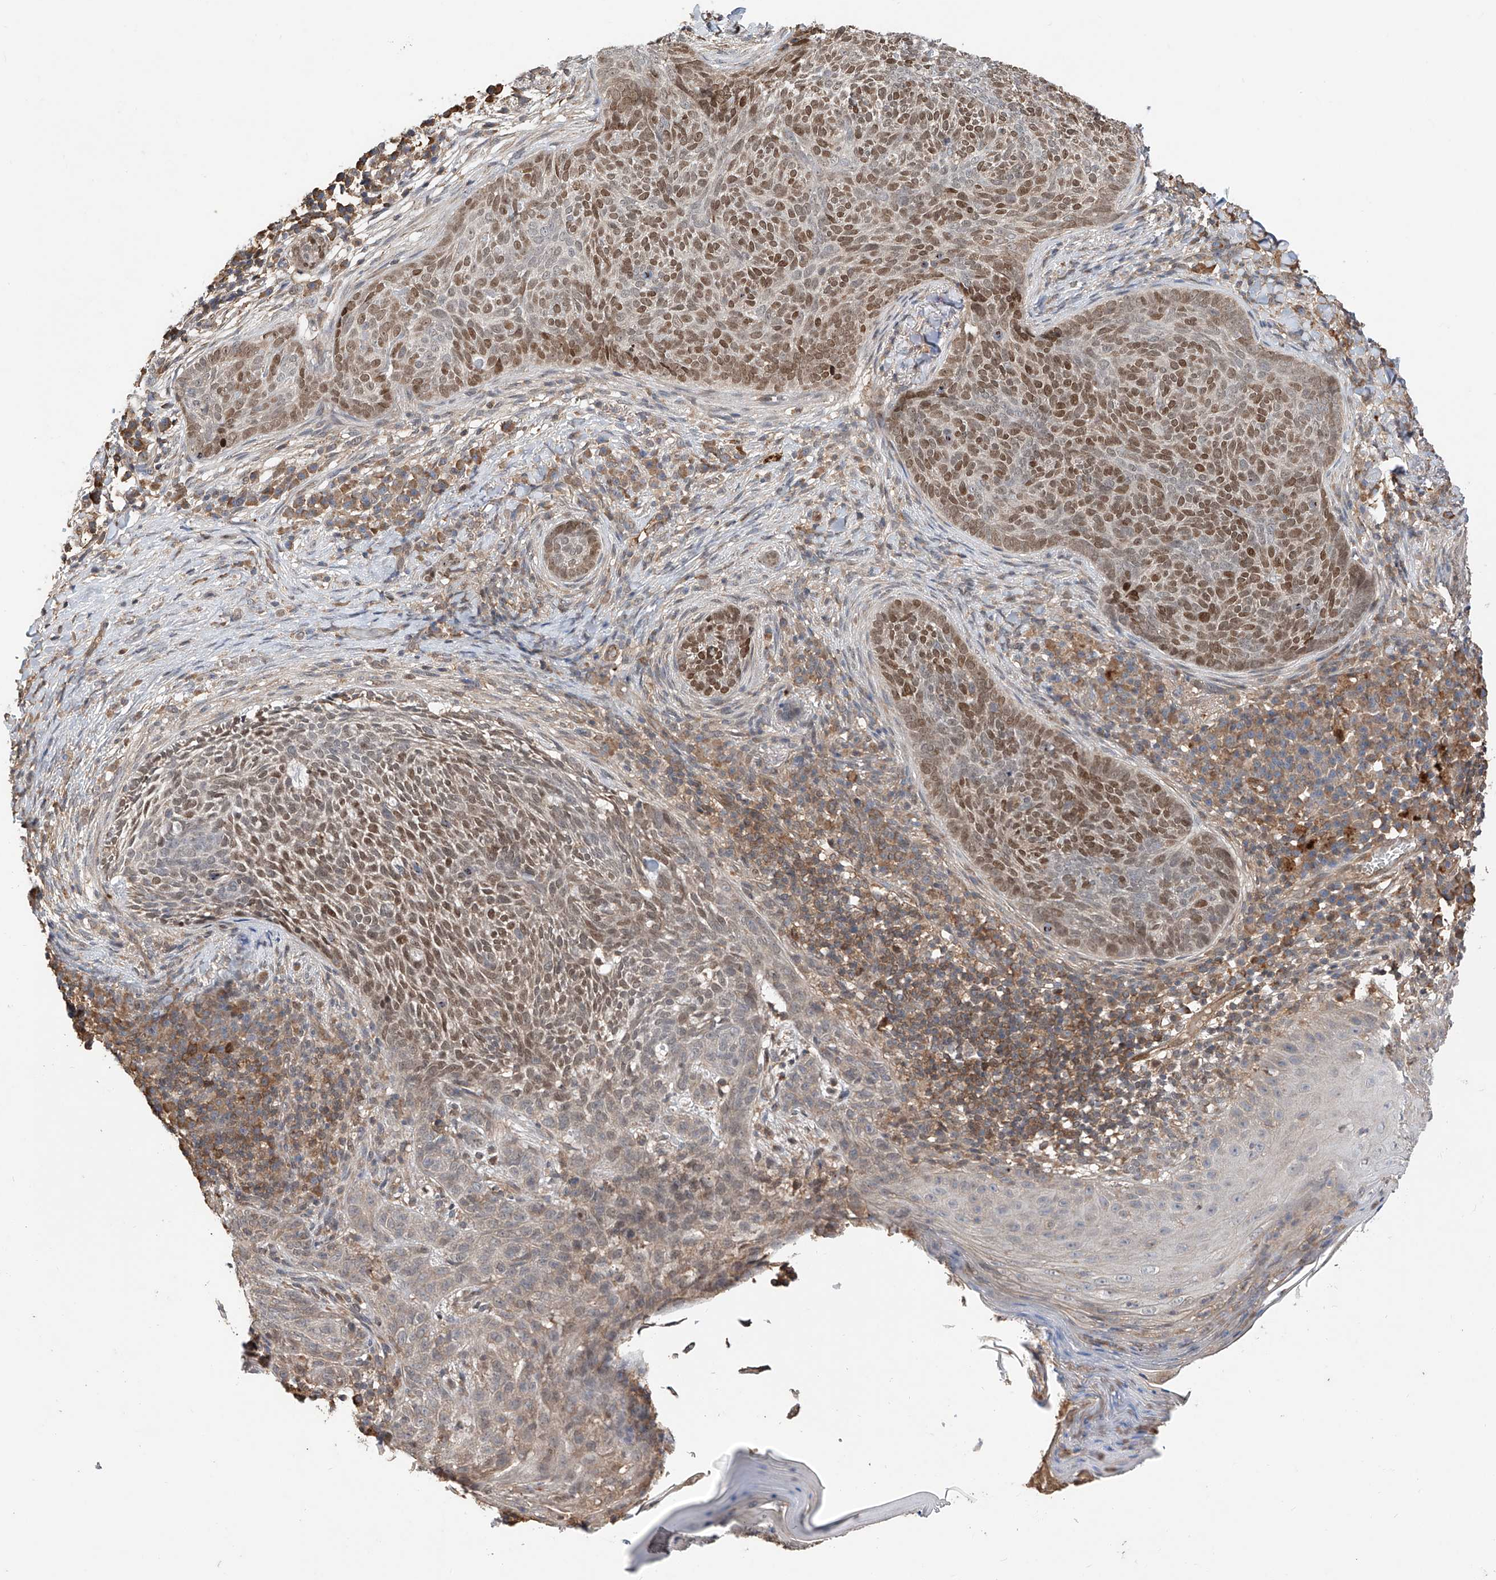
{"staining": {"intensity": "moderate", "quantity": "25%-75%", "location": "nuclear"}, "tissue": "skin cancer", "cell_type": "Tumor cells", "image_type": "cancer", "snomed": [{"axis": "morphology", "description": "Basal cell carcinoma"}, {"axis": "topography", "description": "Skin"}], "caption": "This micrograph shows IHC staining of human skin cancer (basal cell carcinoma), with medium moderate nuclear positivity in approximately 25%-75% of tumor cells.", "gene": "RILPL2", "patient": {"sex": "male", "age": 85}}